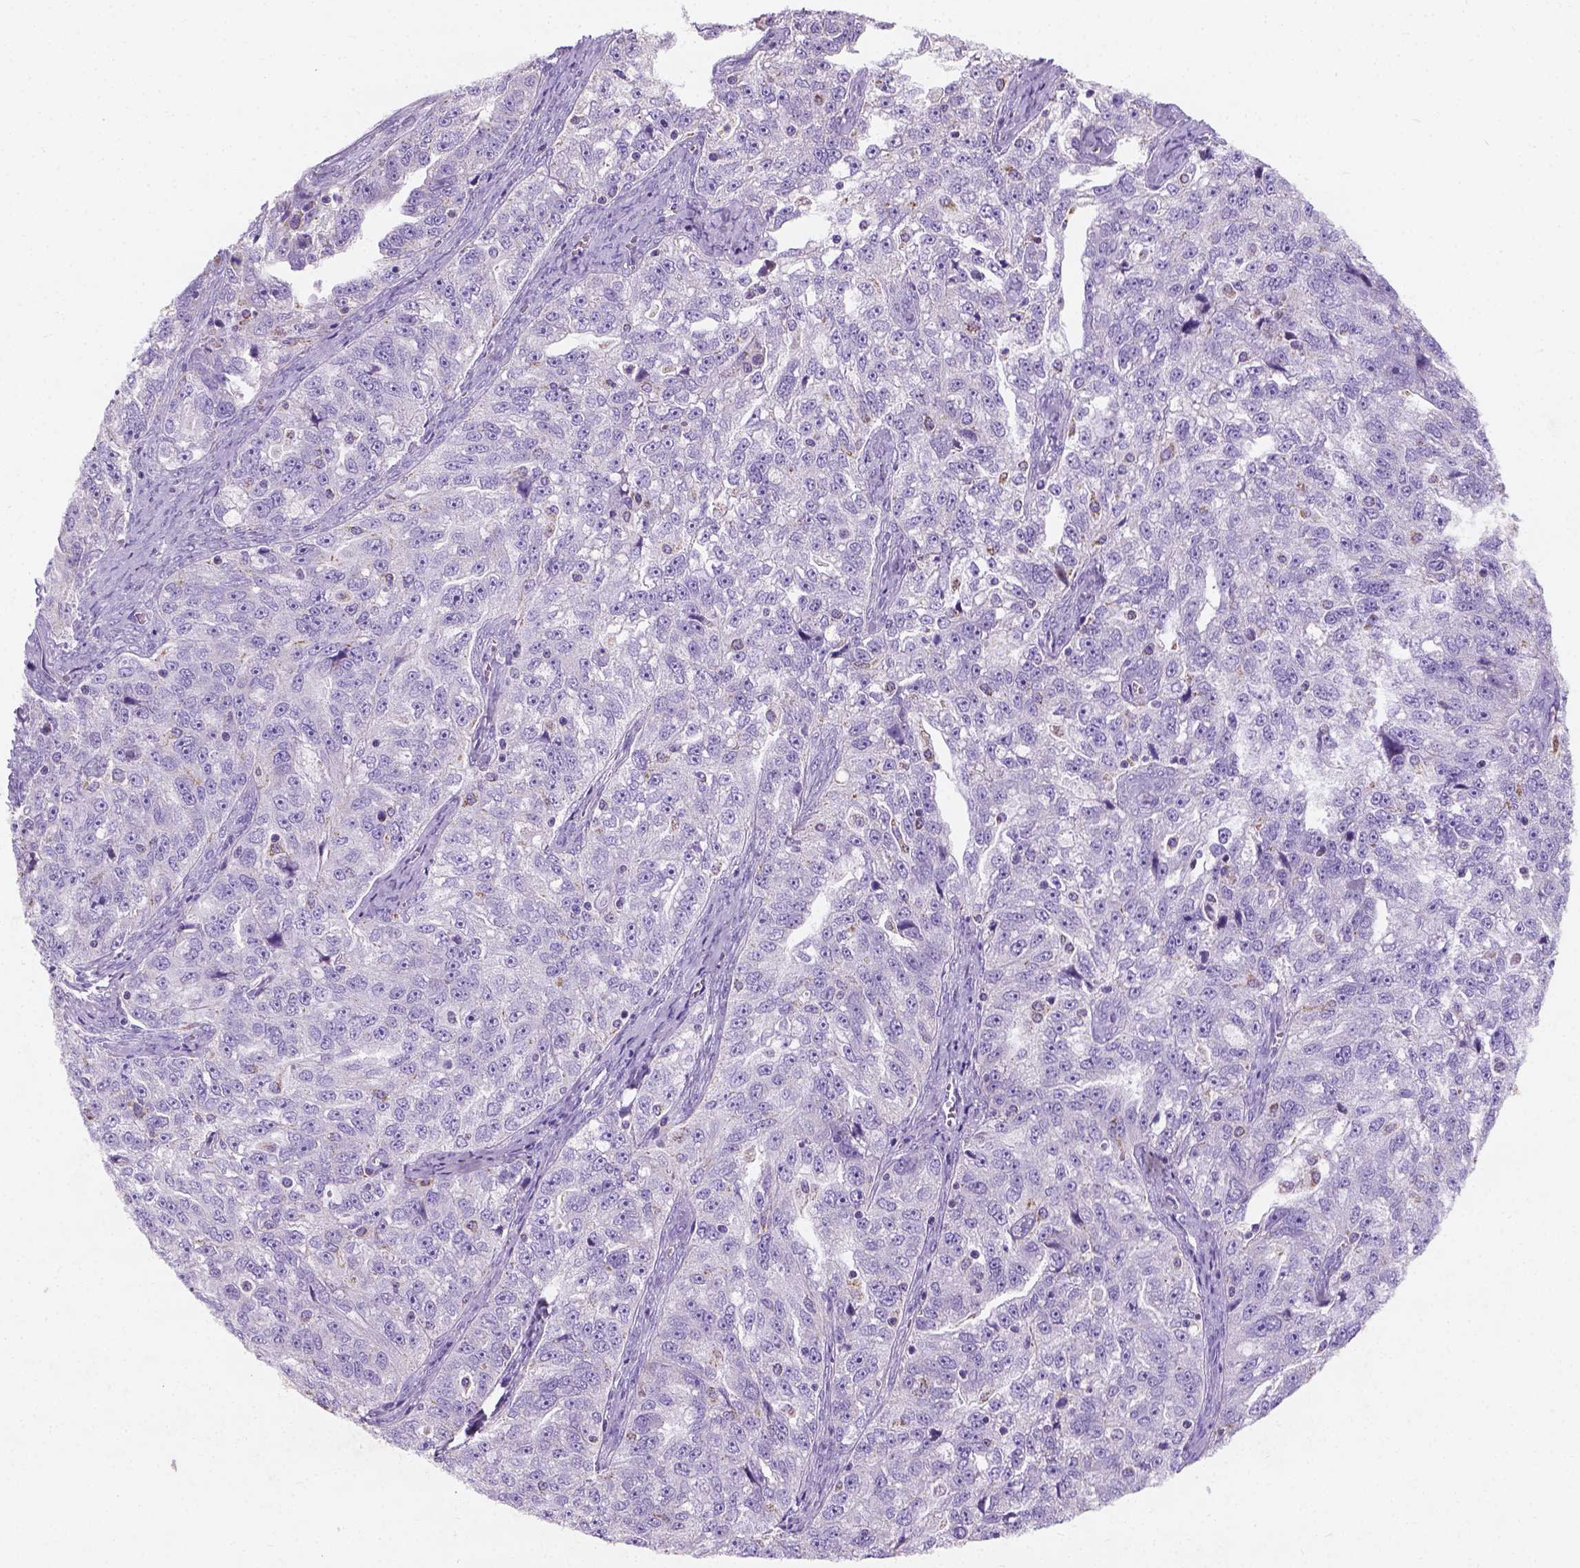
{"staining": {"intensity": "negative", "quantity": "none", "location": "none"}, "tissue": "ovarian cancer", "cell_type": "Tumor cells", "image_type": "cancer", "snomed": [{"axis": "morphology", "description": "Cystadenocarcinoma, serous, NOS"}, {"axis": "topography", "description": "Ovary"}], "caption": "Immunohistochemistry image of neoplastic tissue: ovarian cancer (serous cystadenocarcinoma) stained with DAB exhibits no significant protein expression in tumor cells.", "gene": "CHODL", "patient": {"sex": "female", "age": 51}}